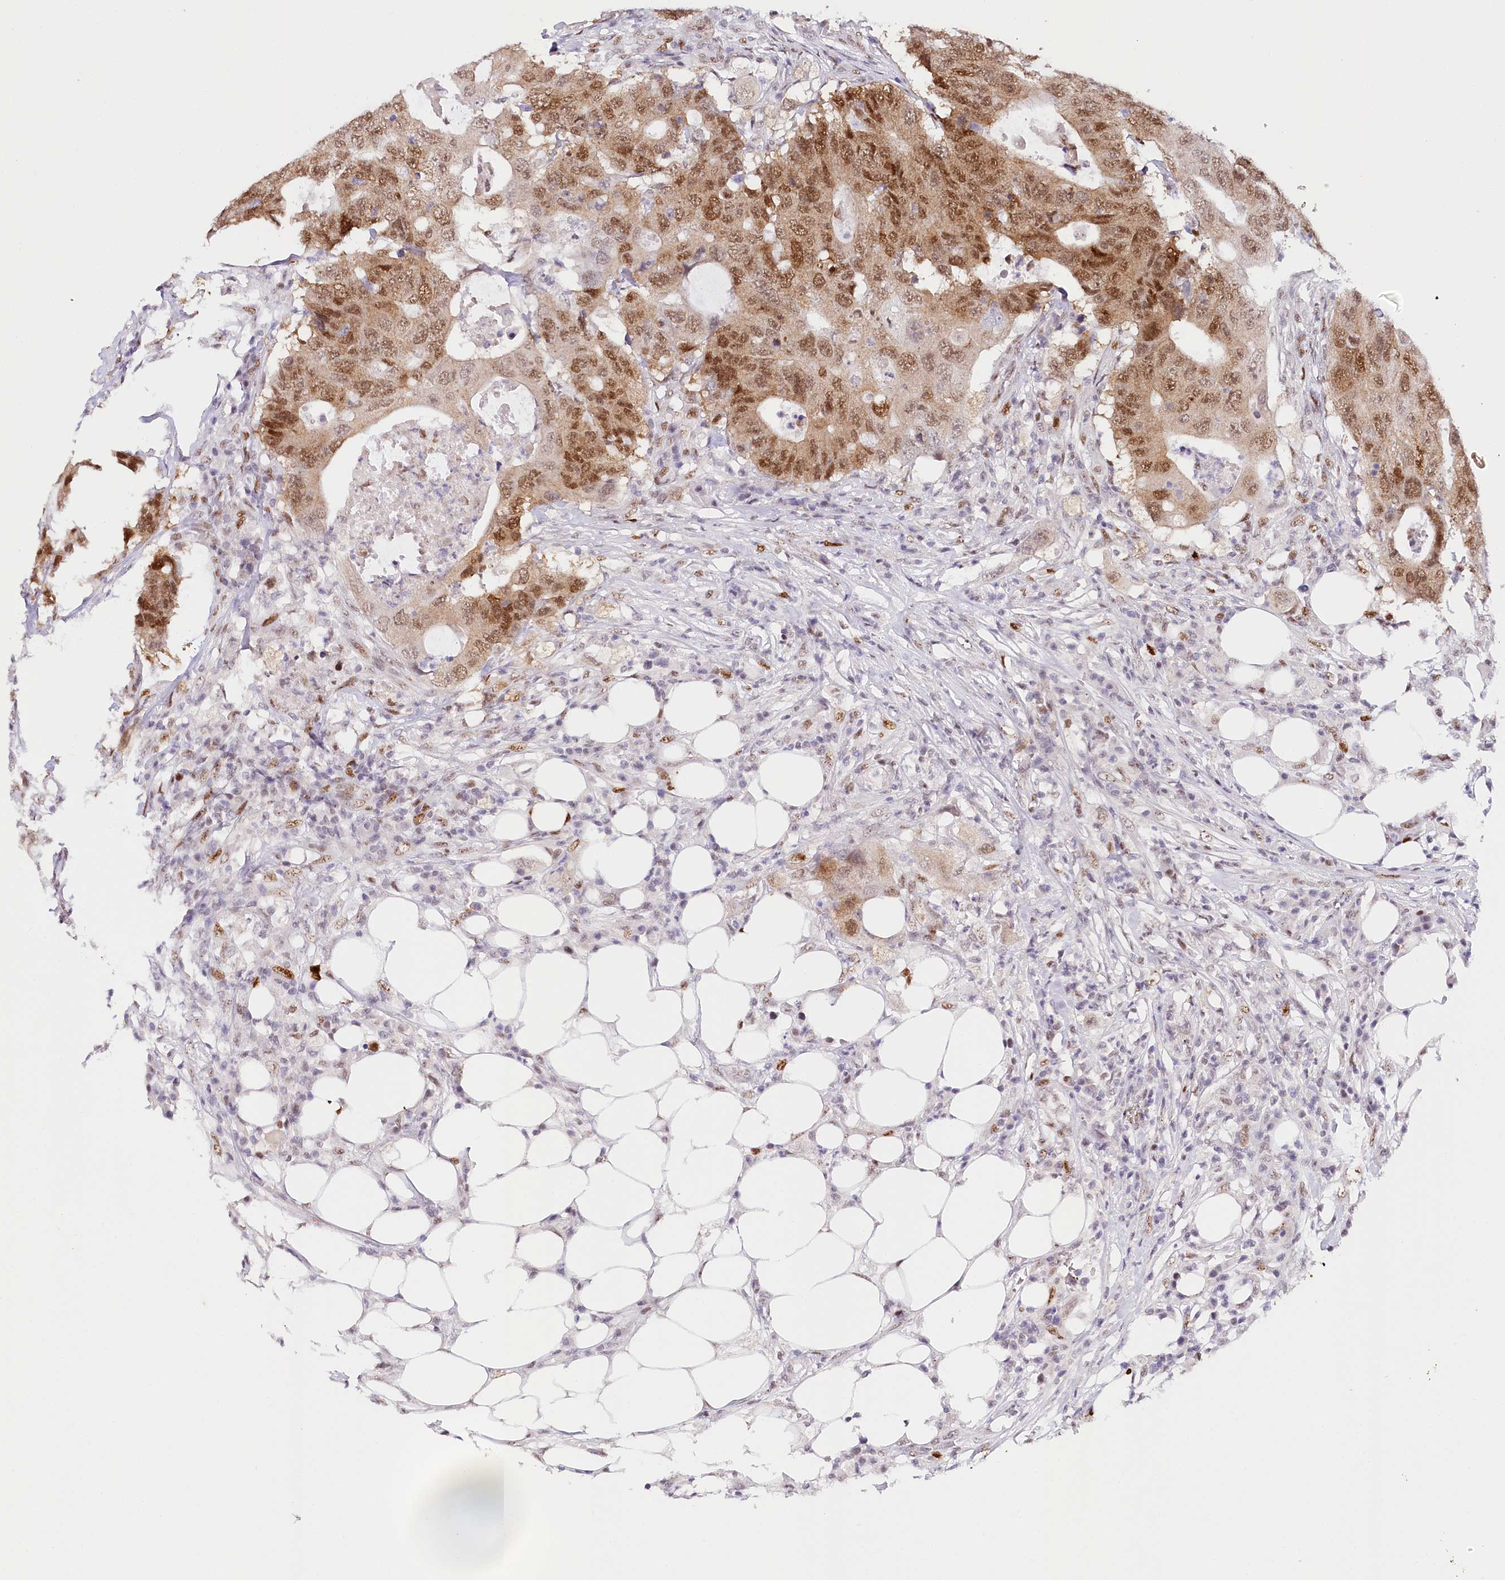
{"staining": {"intensity": "moderate", "quantity": ">75%", "location": "nuclear"}, "tissue": "colorectal cancer", "cell_type": "Tumor cells", "image_type": "cancer", "snomed": [{"axis": "morphology", "description": "Adenocarcinoma, NOS"}, {"axis": "topography", "description": "Colon"}], "caption": "High-power microscopy captured an IHC image of colorectal cancer, revealing moderate nuclear expression in about >75% of tumor cells. (Stains: DAB in brown, nuclei in blue, Microscopy: brightfield microscopy at high magnification).", "gene": "TP53", "patient": {"sex": "male", "age": 71}}